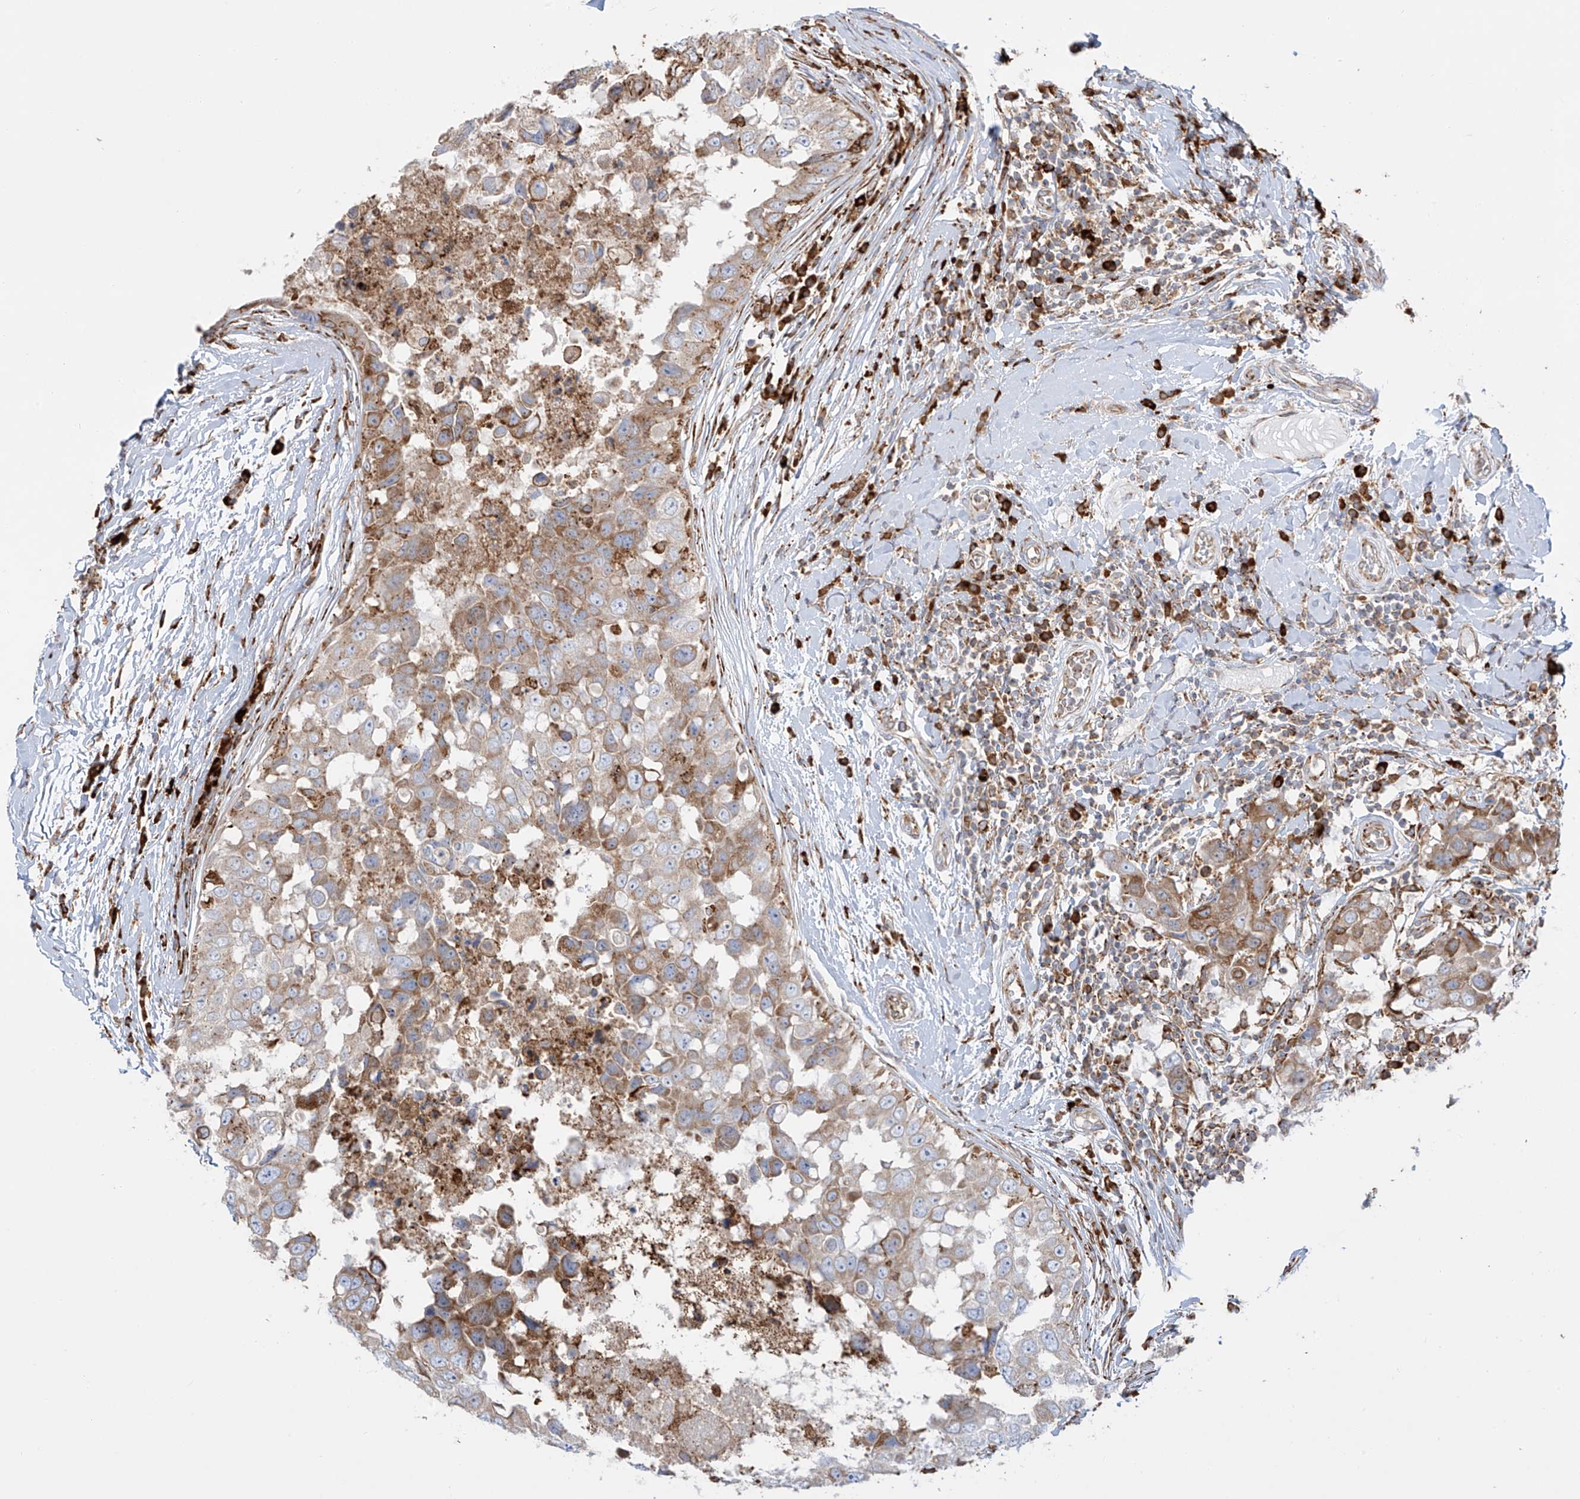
{"staining": {"intensity": "moderate", "quantity": "25%-75%", "location": "cytoplasmic/membranous"}, "tissue": "breast cancer", "cell_type": "Tumor cells", "image_type": "cancer", "snomed": [{"axis": "morphology", "description": "Duct carcinoma"}, {"axis": "topography", "description": "Breast"}], "caption": "A histopathology image of breast cancer (infiltrating ductal carcinoma) stained for a protein displays moderate cytoplasmic/membranous brown staining in tumor cells.", "gene": "MX1", "patient": {"sex": "female", "age": 27}}